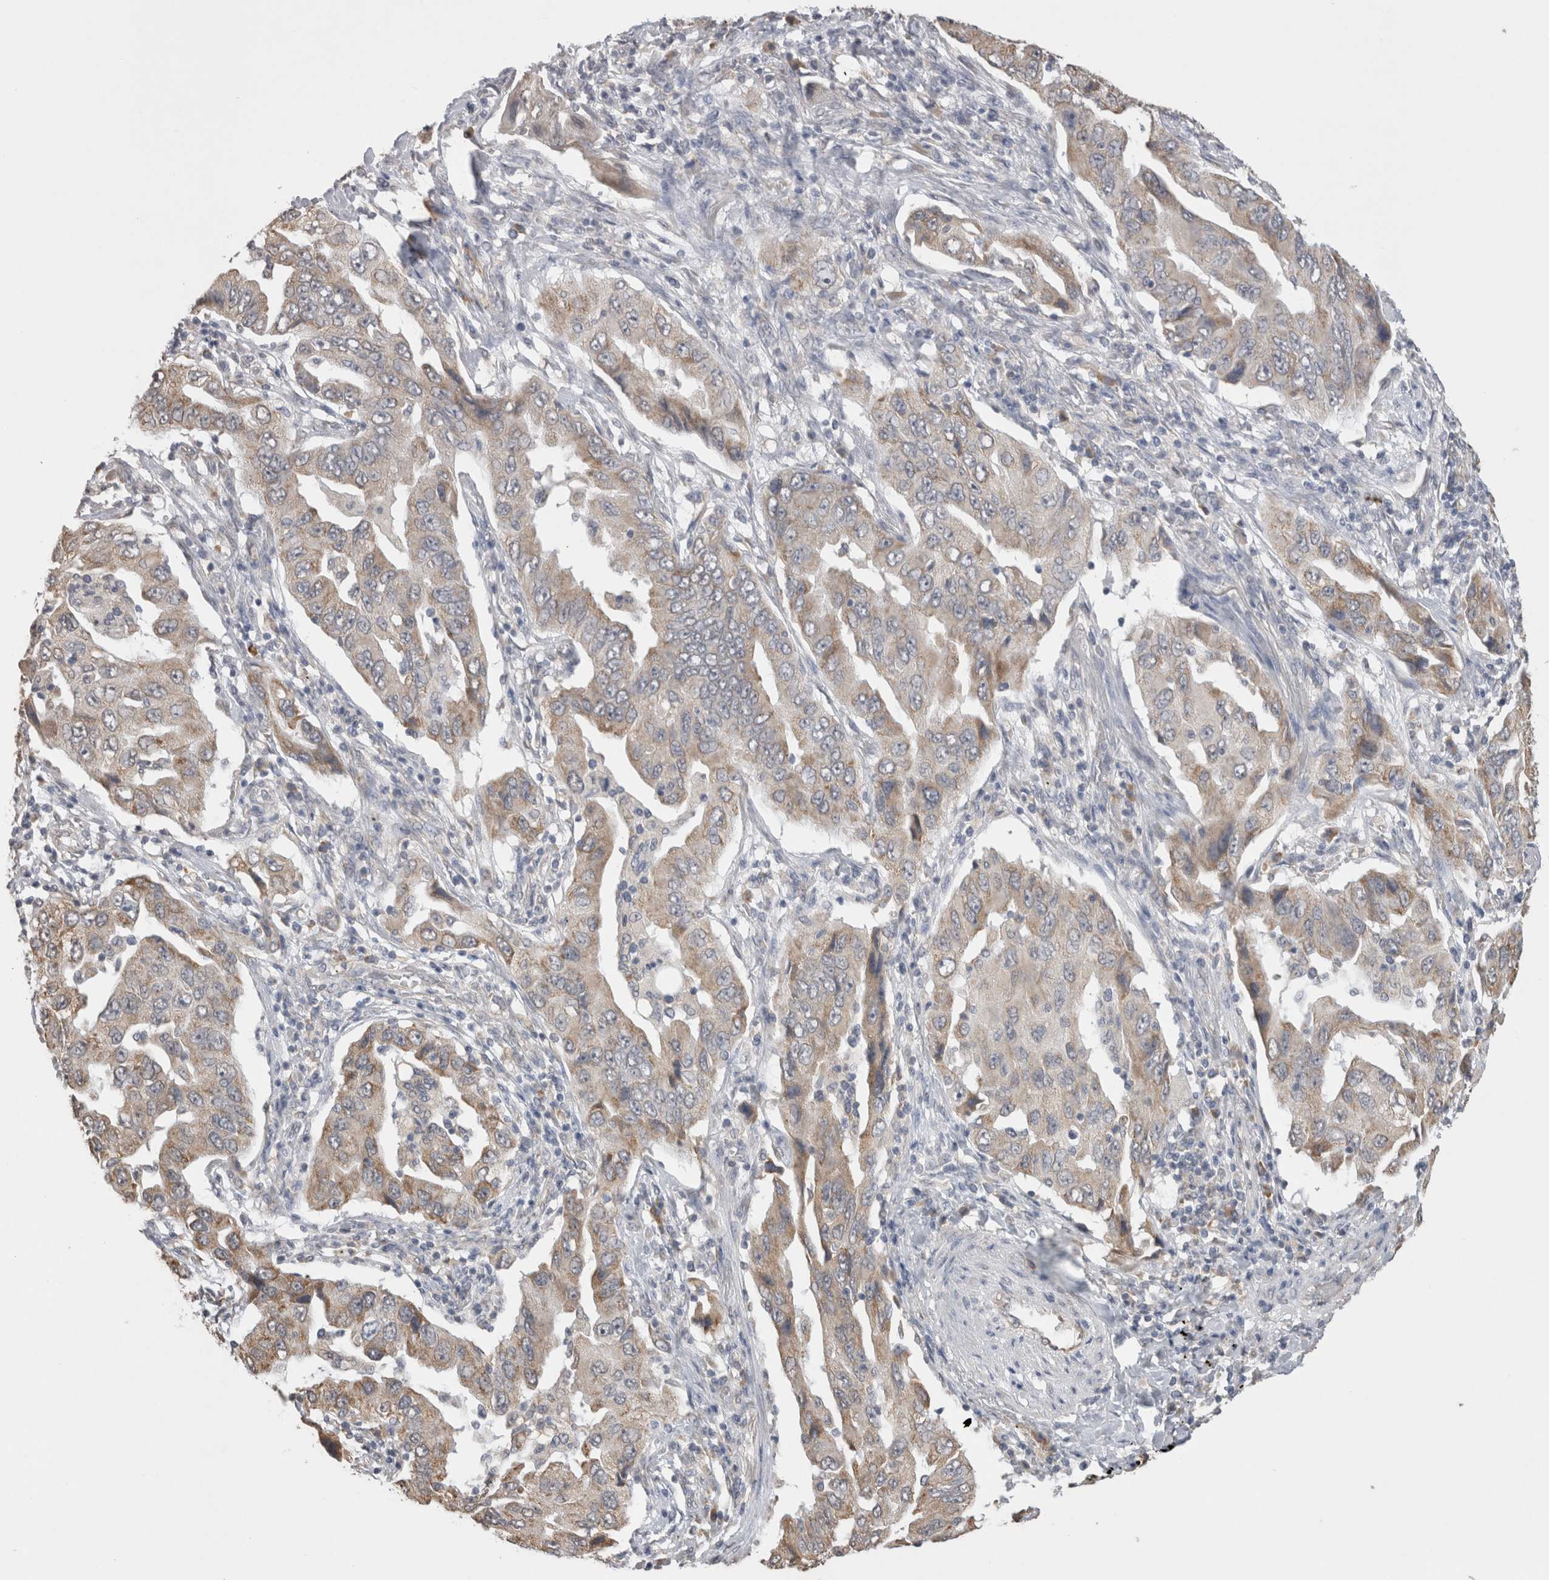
{"staining": {"intensity": "weak", "quantity": "<25%", "location": "cytoplasmic/membranous"}, "tissue": "lung cancer", "cell_type": "Tumor cells", "image_type": "cancer", "snomed": [{"axis": "morphology", "description": "Adenocarcinoma, NOS"}, {"axis": "topography", "description": "Lung"}], "caption": "This image is of lung cancer stained with IHC to label a protein in brown with the nuclei are counter-stained blue. There is no staining in tumor cells.", "gene": "NOMO1", "patient": {"sex": "female", "age": 65}}